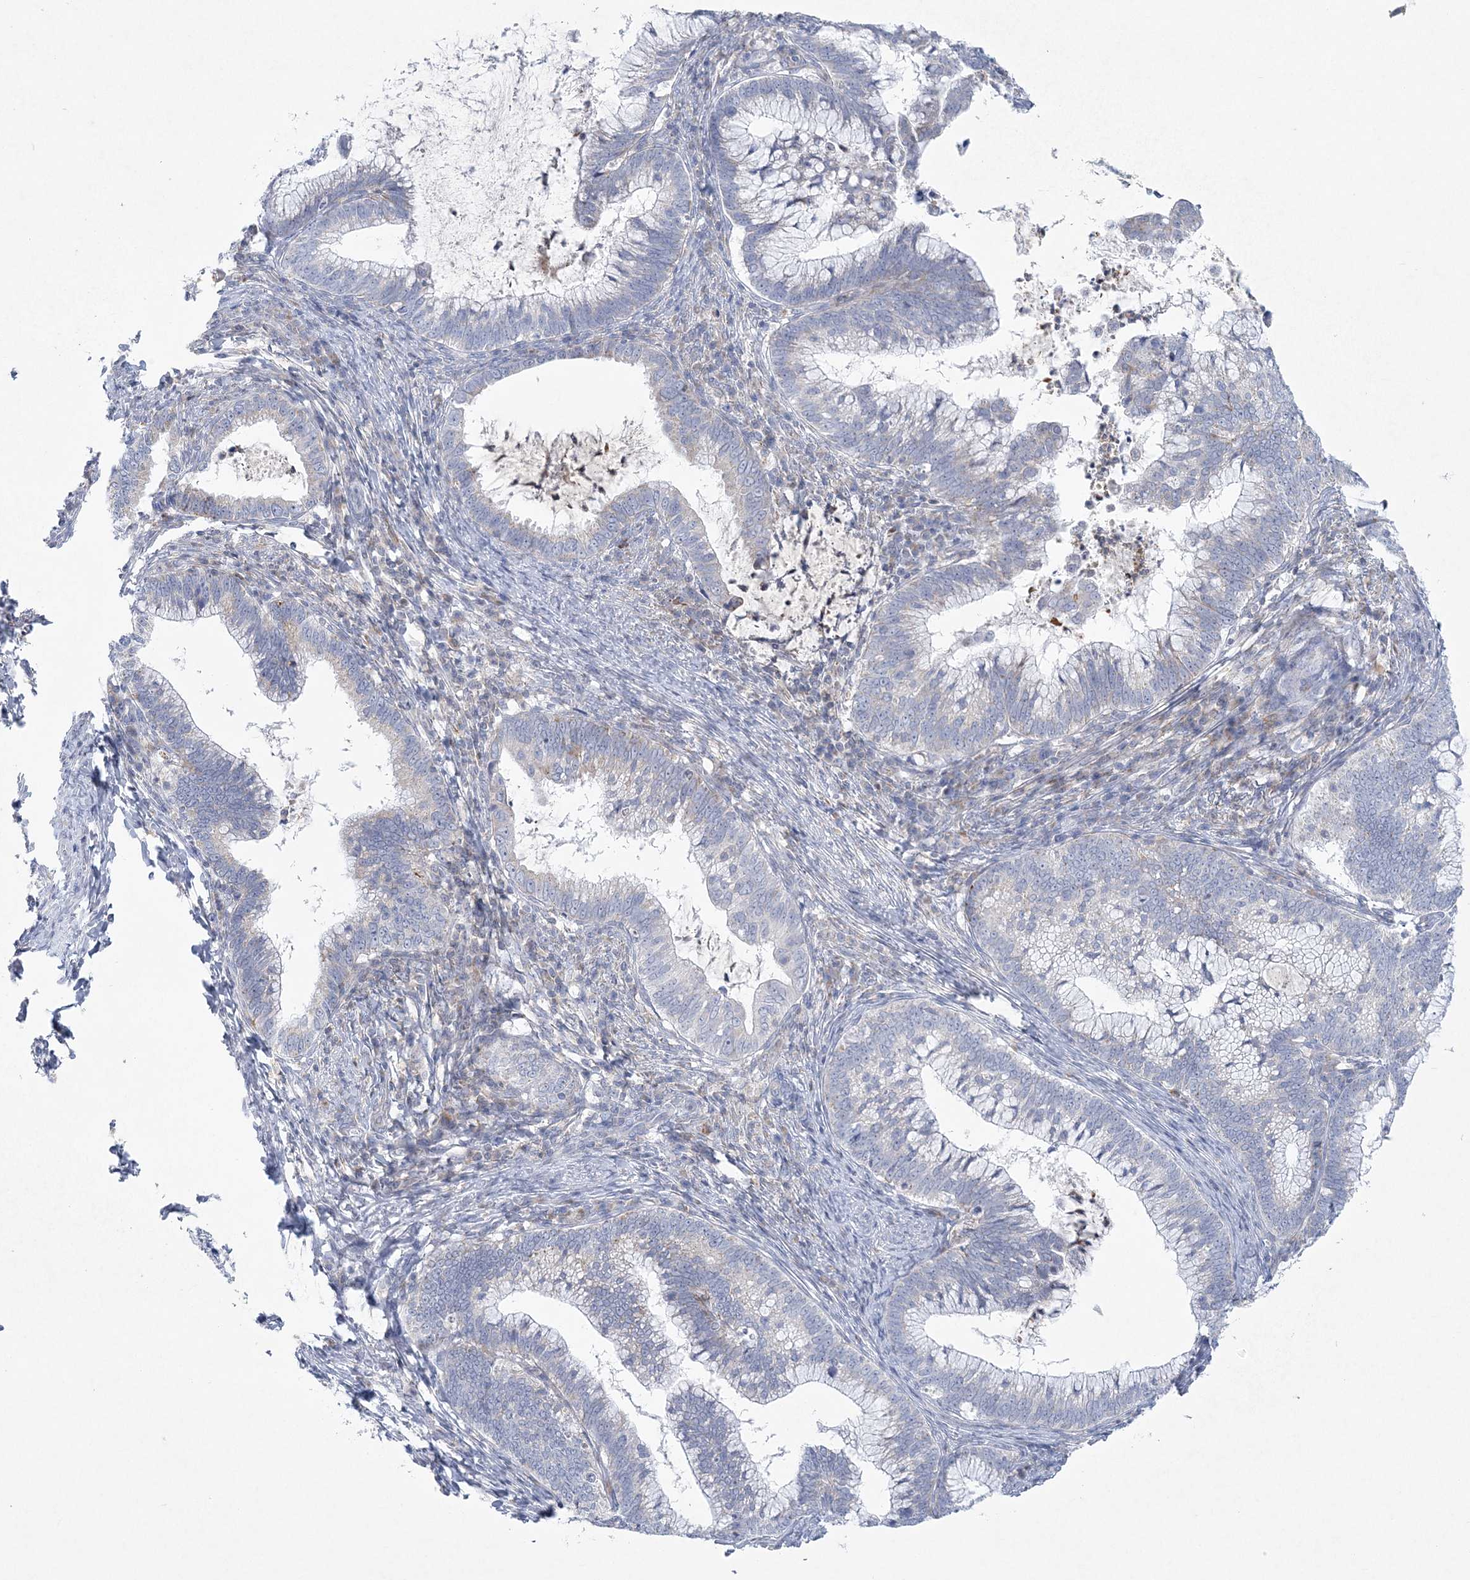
{"staining": {"intensity": "negative", "quantity": "none", "location": "none"}, "tissue": "cervical cancer", "cell_type": "Tumor cells", "image_type": "cancer", "snomed": [{"axis": "morphology", "description": "Adenocarcinoma, NOS"}, {"axis": "topography", "description": "Cervix"}], "caption": "An immunohistochemistry histopathology image of cervical cancer is shown. There is no staining in tumor cells of cervical cancer. (DAB (3,3'-diaminobenzidine) IHC, high magnification).", "gene": "NIPAL1", "patient": {"sex": "female", "age": 36}}